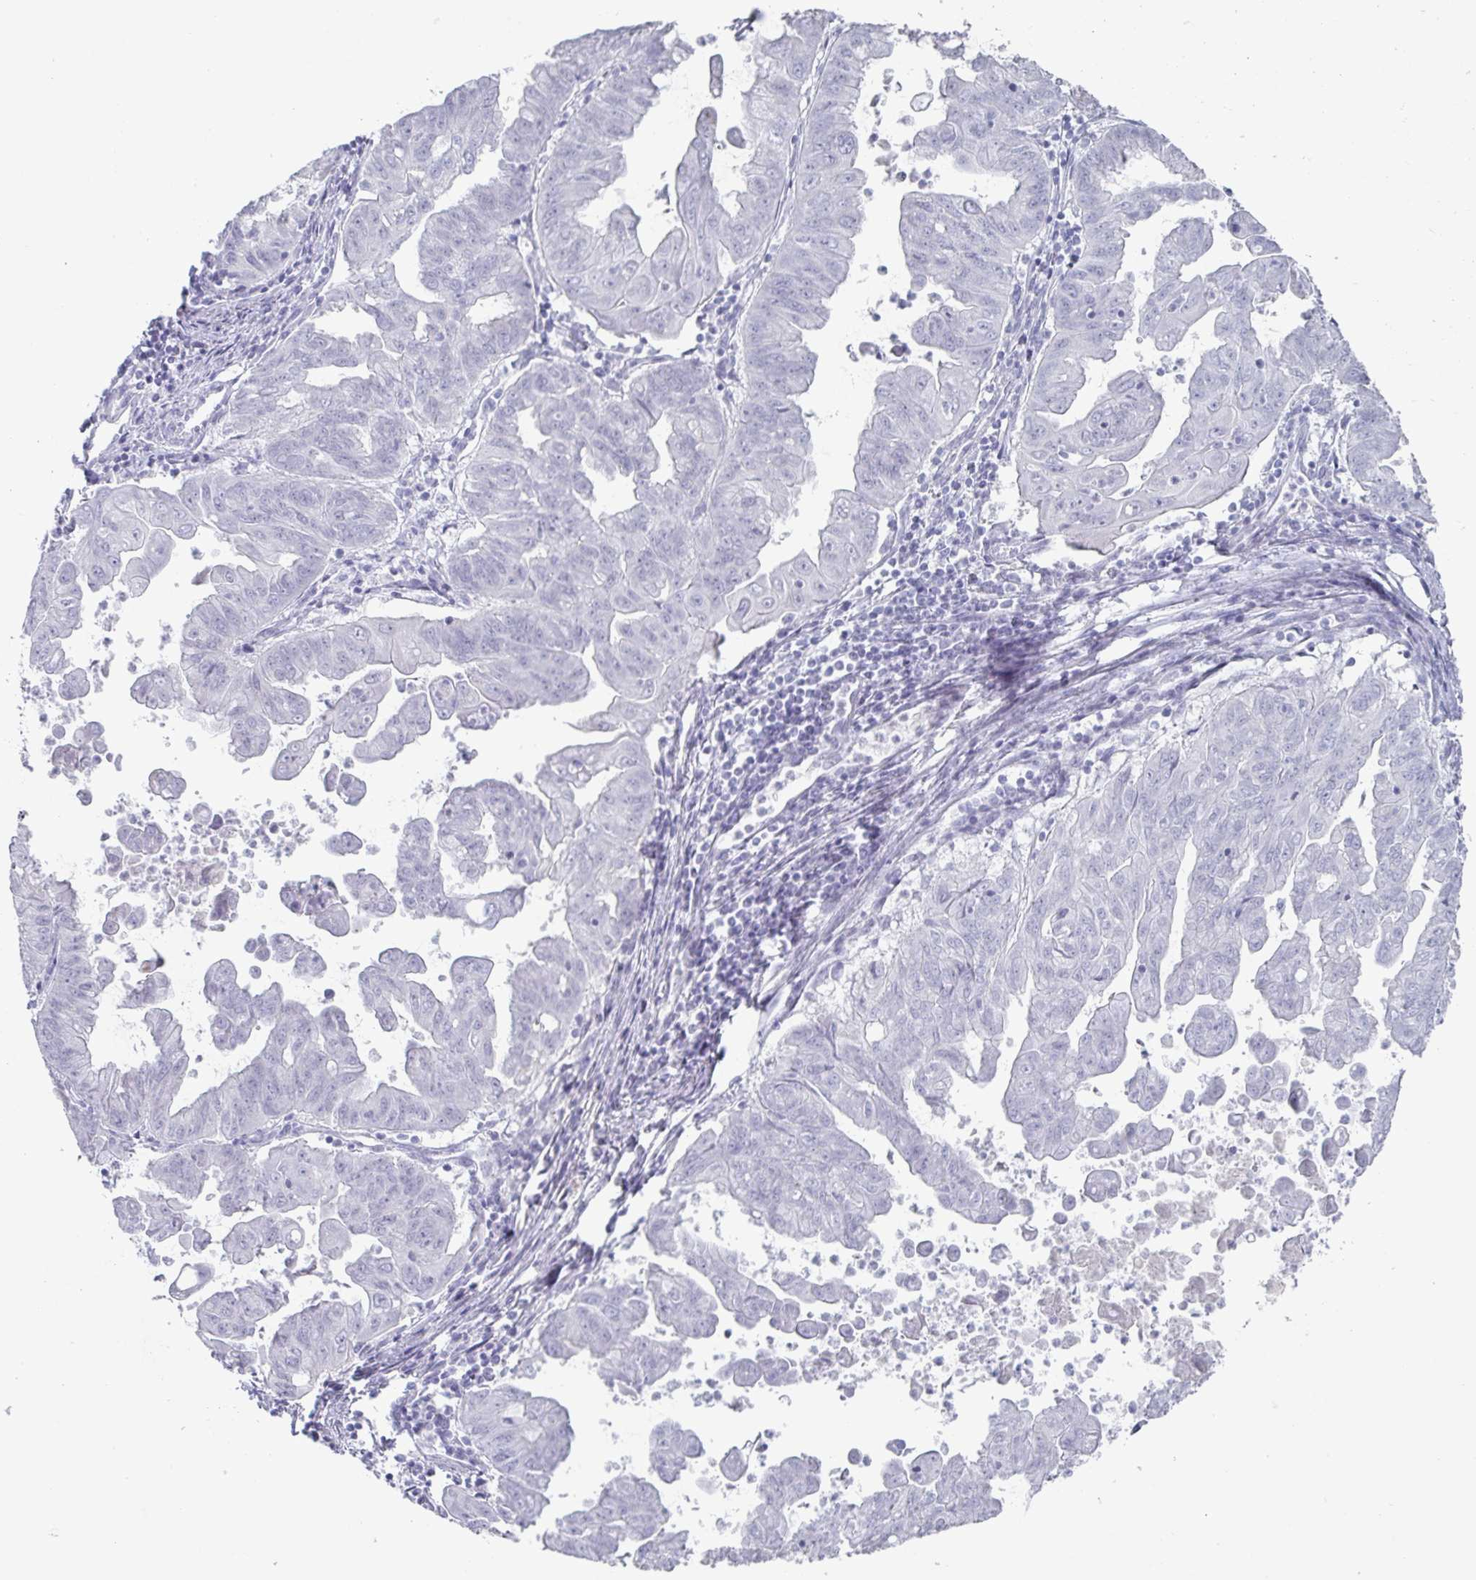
{"staining": {"intensity": "negative", "quantity": "none", "location": "none"}, "tissue": "stomach cancer", "cell_type": "Tumor cells", "image_type": "cancer", "snomed": [{"axis": "morphology", "description": "Adenocarcinoma, NOS"}, {"axis": "topography", "description": "Stomach, upper"}], "caption": "Tumor cells are negative for protein expression in human stomach cancer (adenocarcinoma).", "gene": "VSIG10L", "patient": {"sex": "male", "age": 80}}